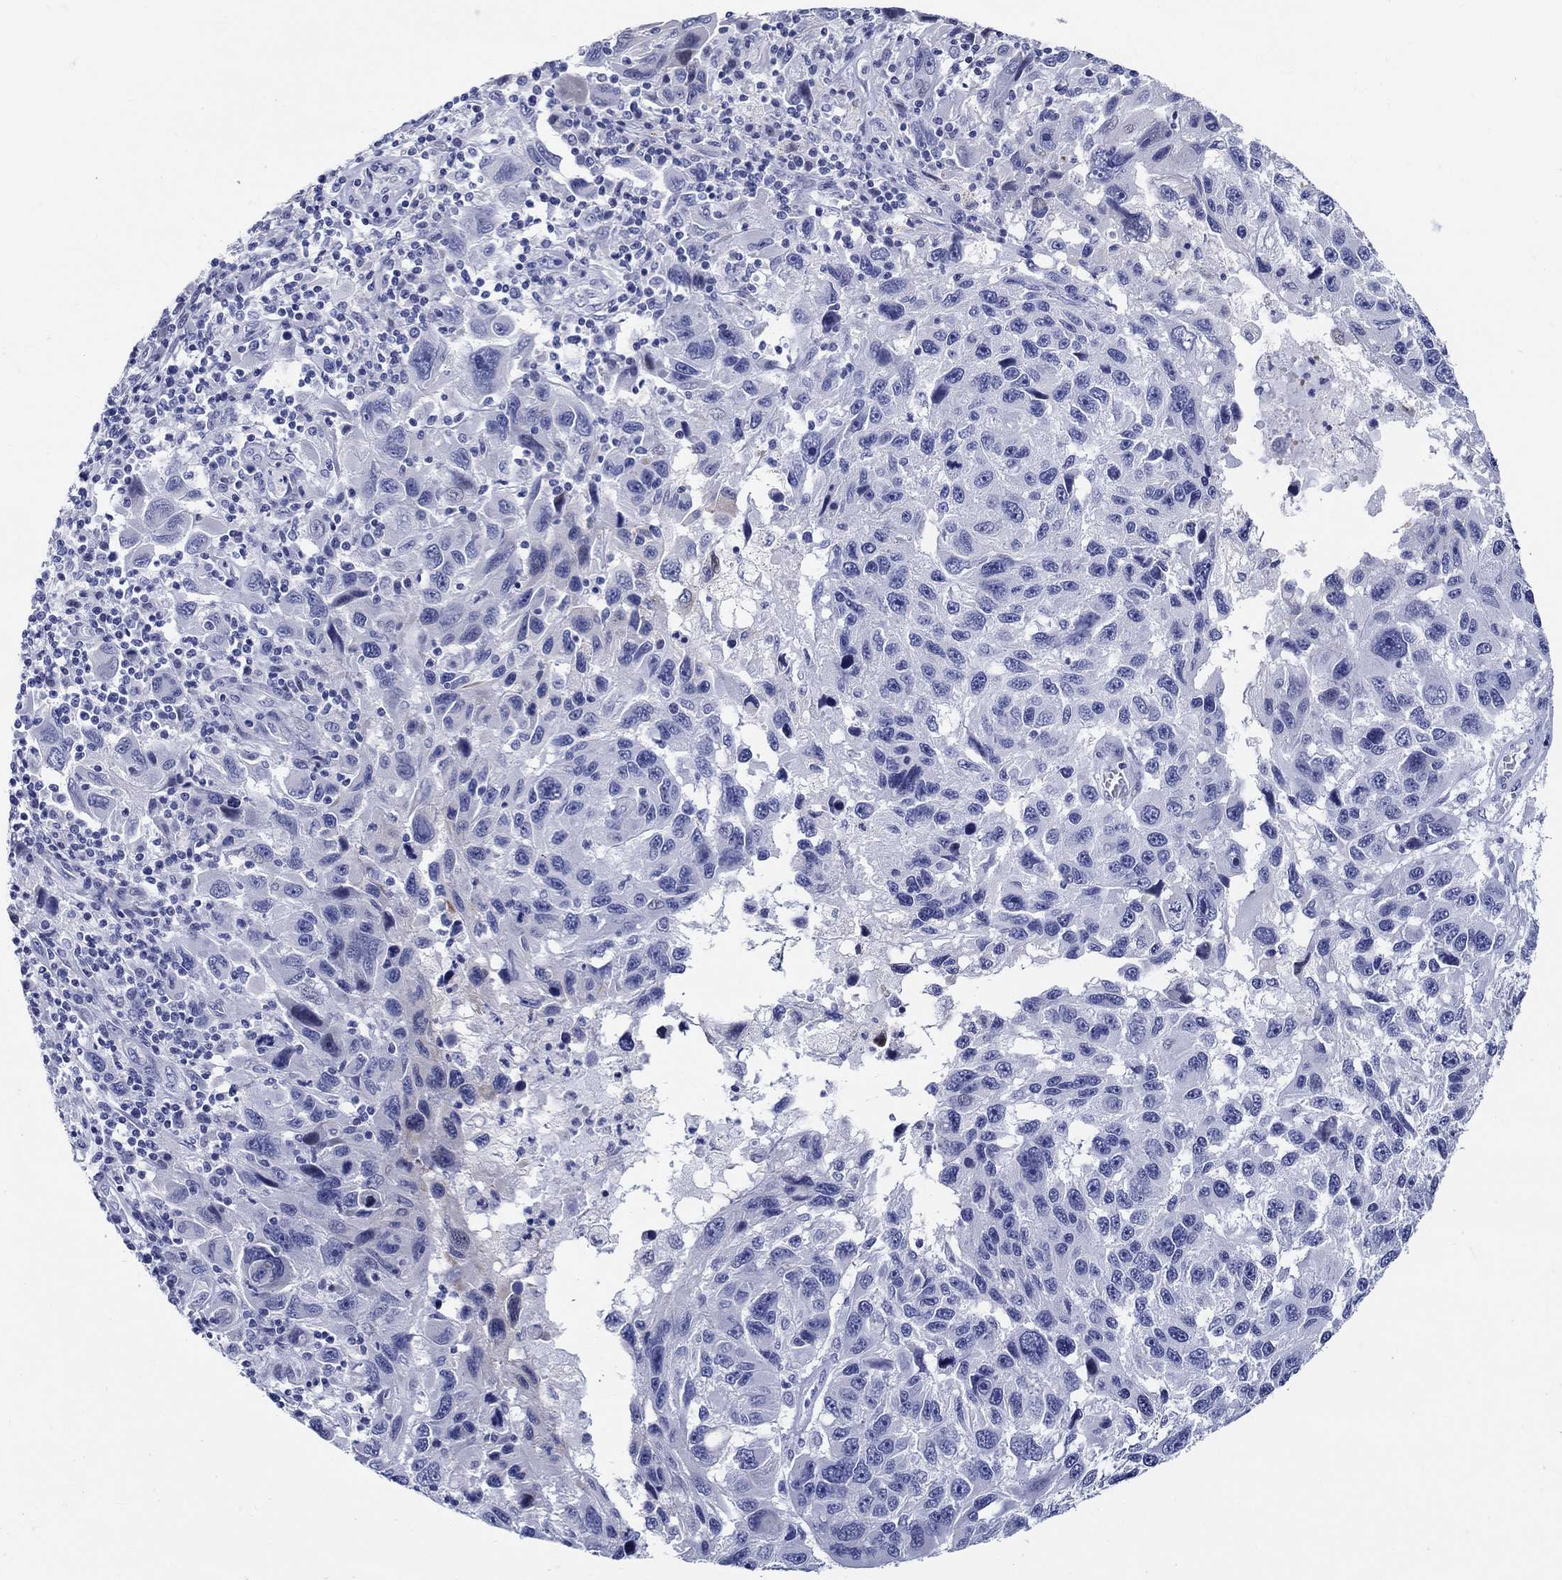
{"staining": {"intensity": "negative", "quantity": "none", "location": "none"}, "tissue": "melanoma", "cell_type": "Tumor cells", "image_type": "cancer", "snomed": [{"axis": "morphology", "description": "Malignant melanoma, NOS"}, {"axis": "topography", "description": "Skin"}], "caption": "There is no significant expression in tumor cells of melanoma.", "gene": "CRYGS", "patient": {"sex": "male", "age": 53}}